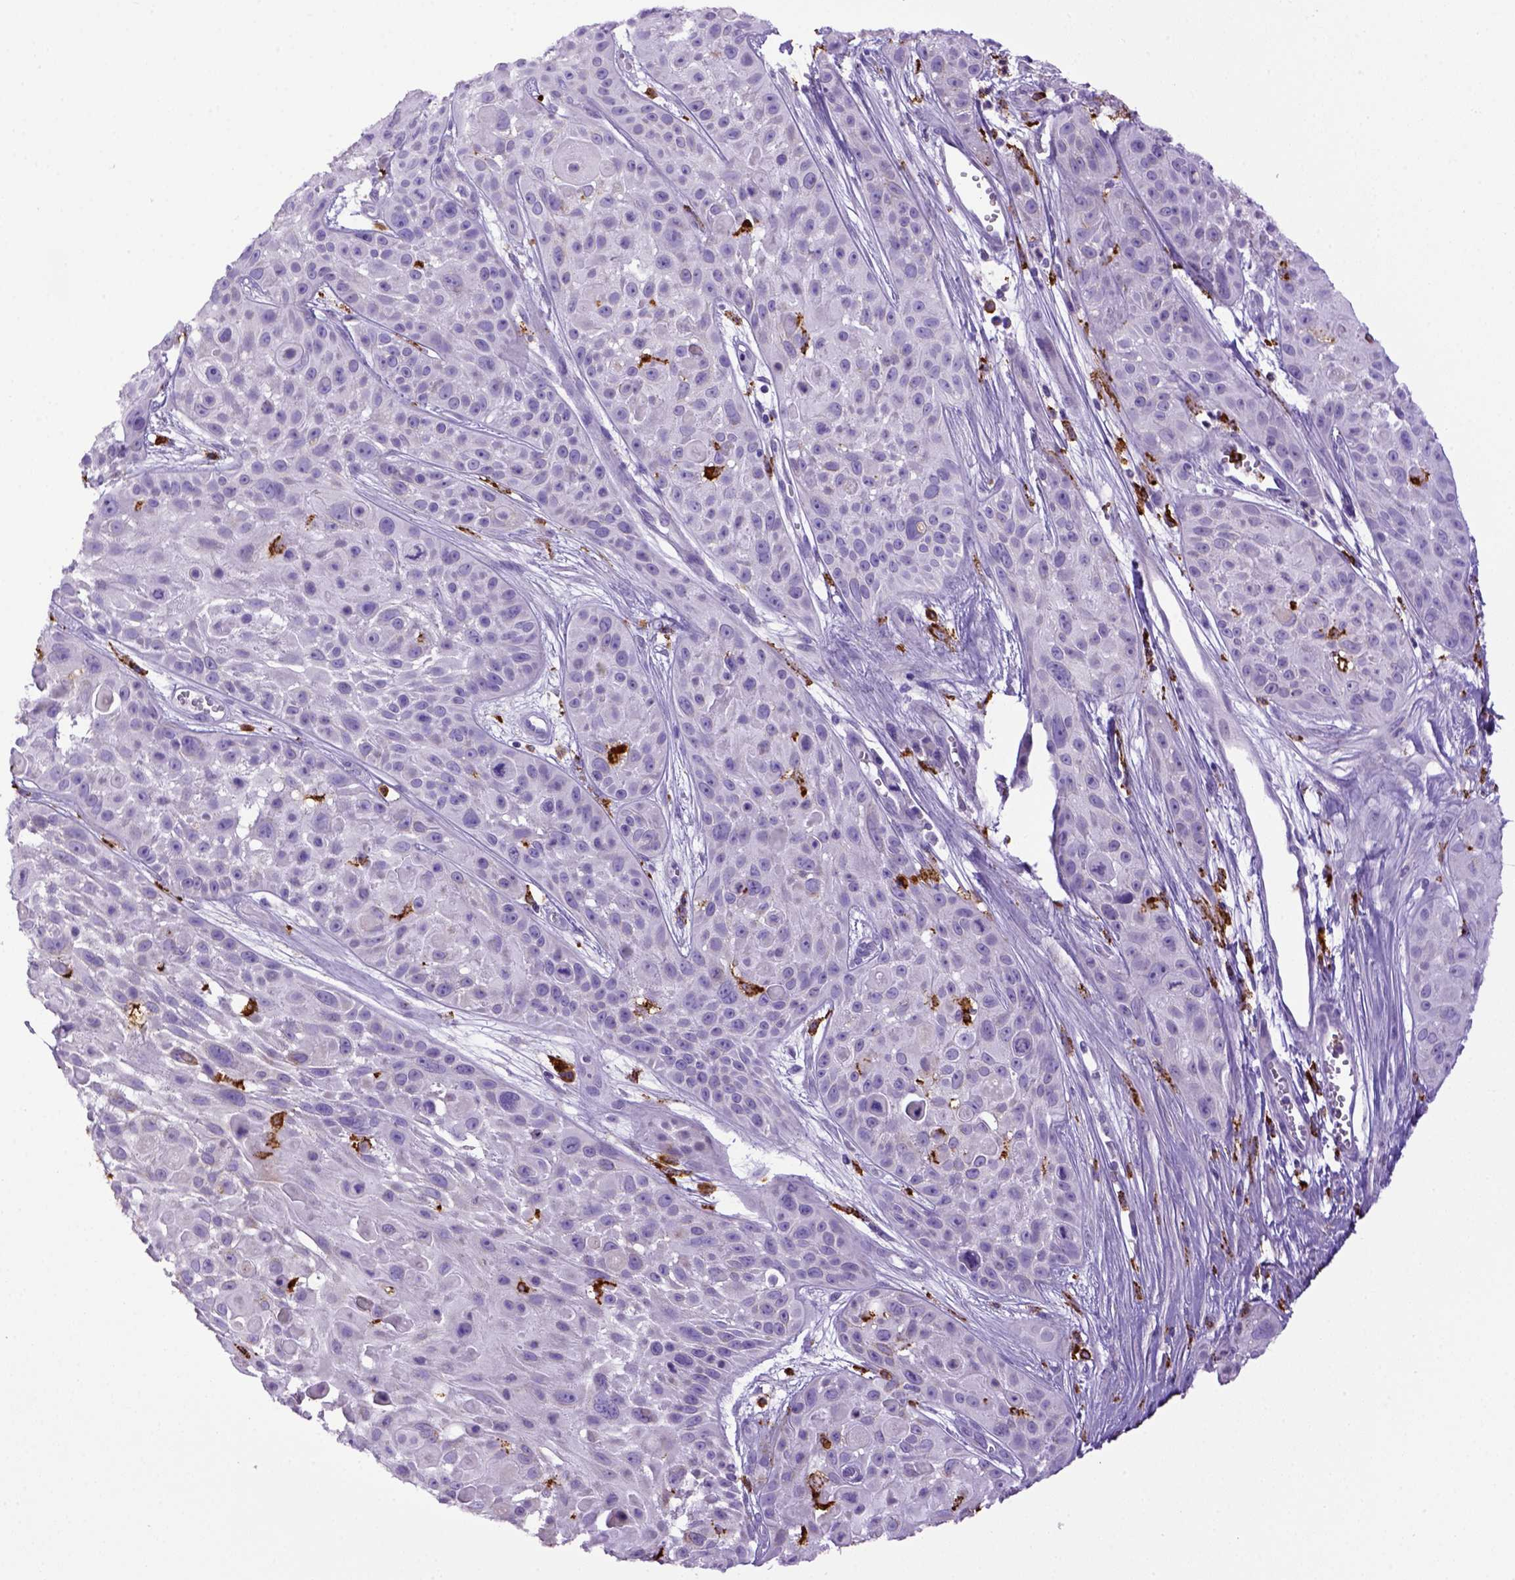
{"staining": {"intensity": "negative", "quantity": "none", "location": "none"}, "tissue": "skin cancer", "cell_type": "Tumor cells", "image_type": "cancer", "snomed": [{"axis": "morphology", "description": "Squamous cell carcinoma, NOS"}, {"axis": "topography", "description": "Skin"}, {"axis": "topography", "description": "Anal"}], "caption": "An immunohistochemistry image of squamous cell carcinoma (skin) is shown. There is no staining in tumor cells of squamous cell carcinoma (skin).", "gene": "CD68", "patient": {"sex": "female", "age": 75}}